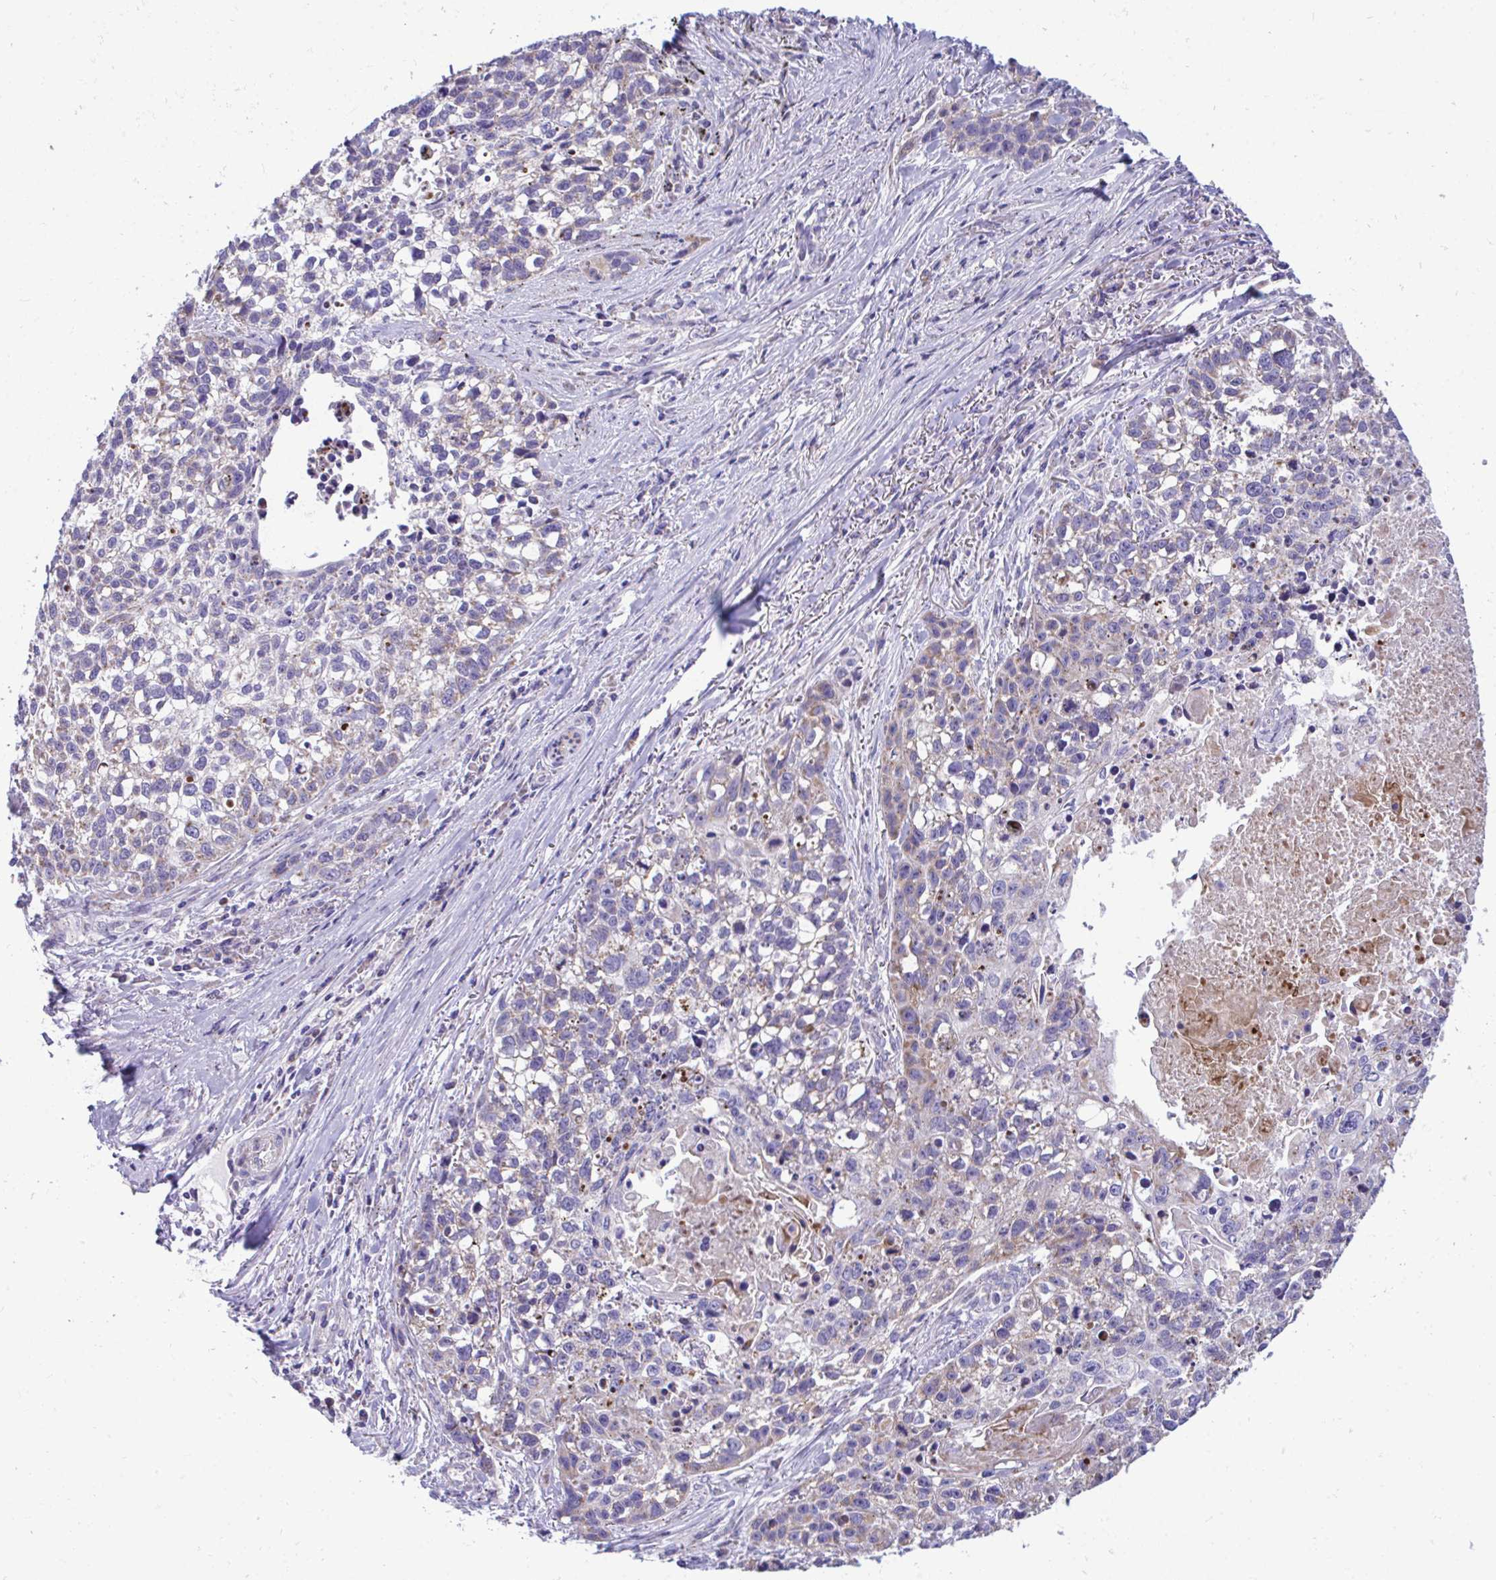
{"staining": {"intensity": "weak", "quantity": "<25%", "location": "cytoplasmic/membranous"}, "tissue": "lung cancer", "cell_type": "Tumor cells", "image_type": "cancer", "snomed": [{"axis": "morphology", "description": "Squamous cell carcinoma, NOS"}, {"axis": "topography", "description": "Lung"}], "caption": "This is a histopathology image of immunohistochemistry staining of squamous cell carcinoma (lung), which shows no expression in tumor cells.", "gene": "MRPS16", "patient": {"sex": "male", "age": 74}}